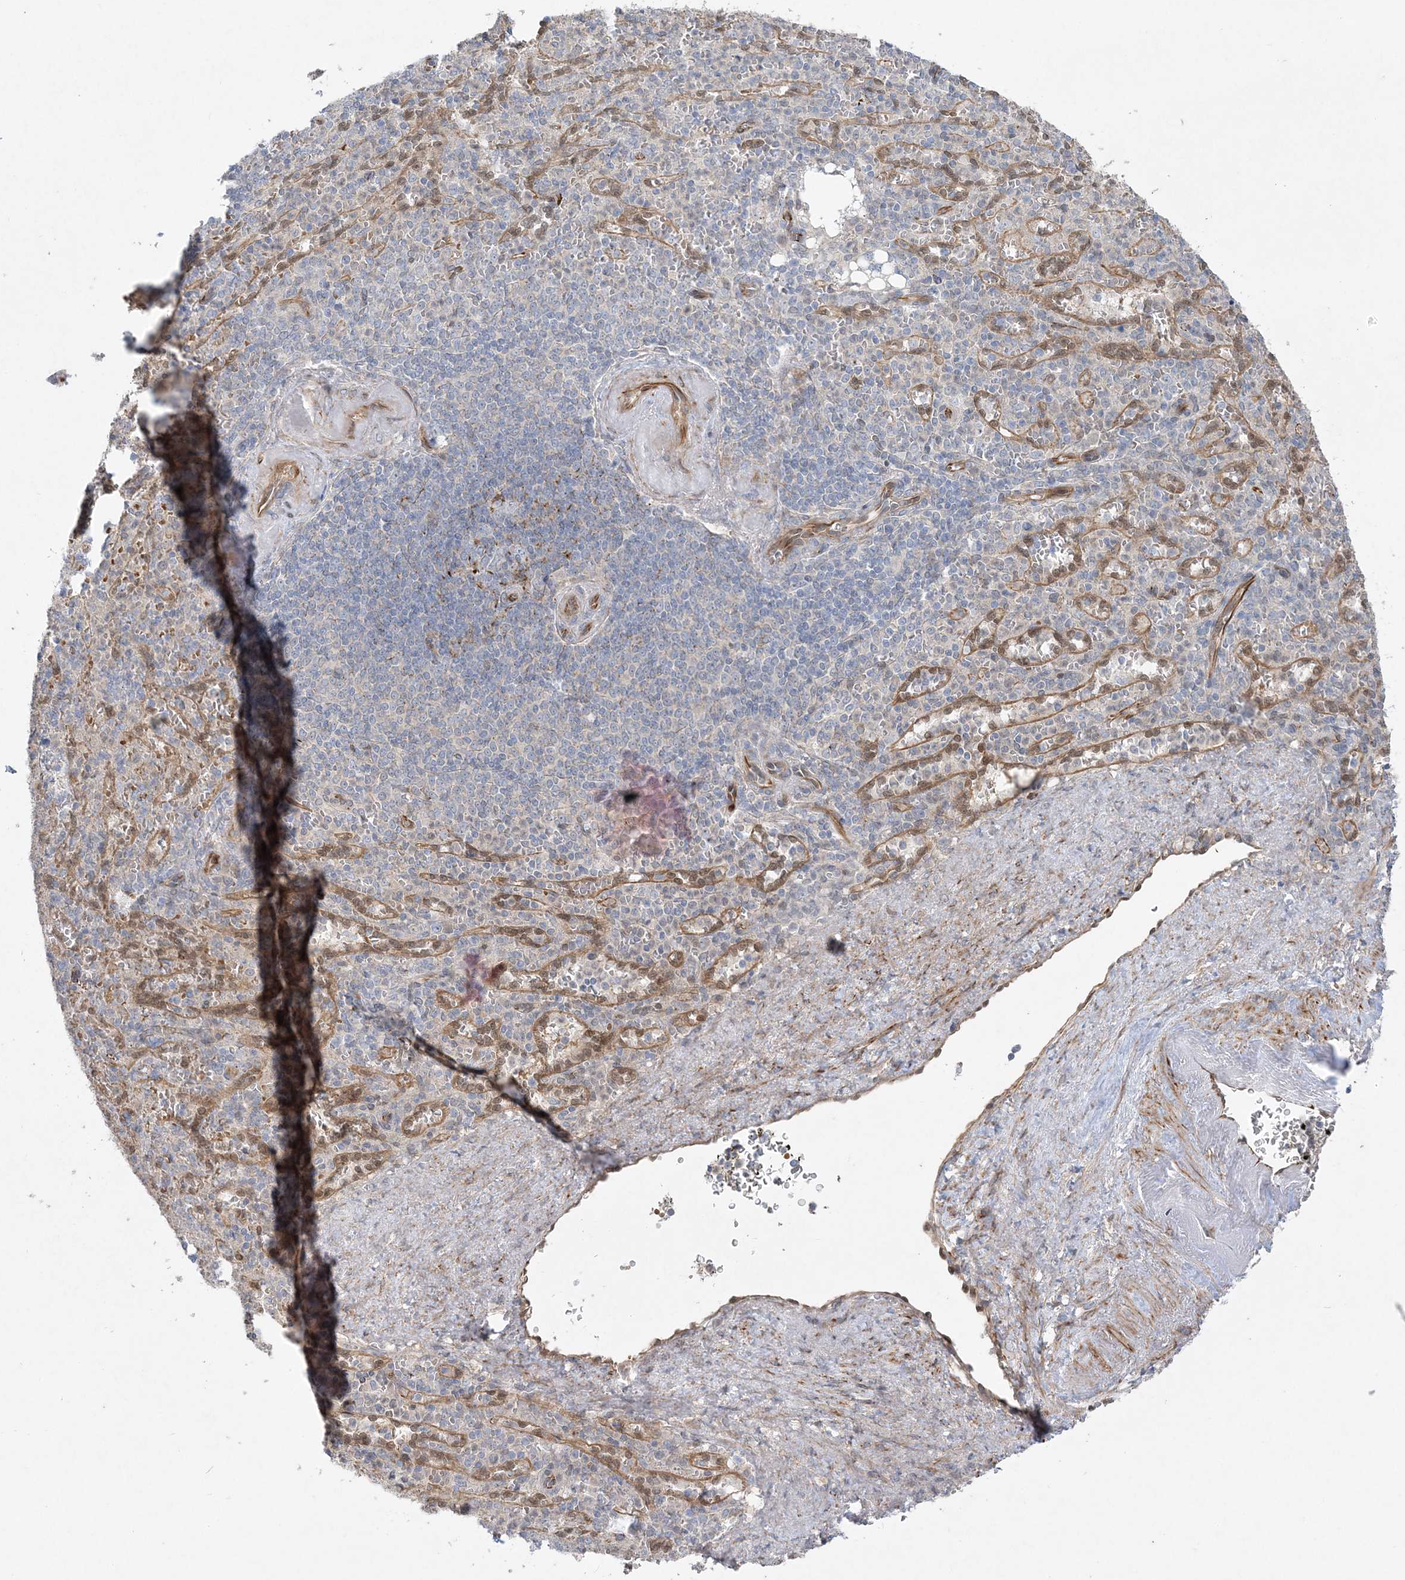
{"staining": {"intensity": "negative", "quantity": "none", "location": "none"}, "tissue": "spleen", "cell_type": "Cells in red pulp", "image_type": "normal", "snomed": [{"axis": "morphology", "description": "Normal tissue, NOS"}, {"axis": "topography", "description": "Spleen"}], "caption": "Cells in red pulp show no significant staining in benign spleen. (DAB immunohistochemistry (IHC) with hematoxylin counter stain).", "gene": "INPP1", "patient": {"sex": "female", "age": 74}}